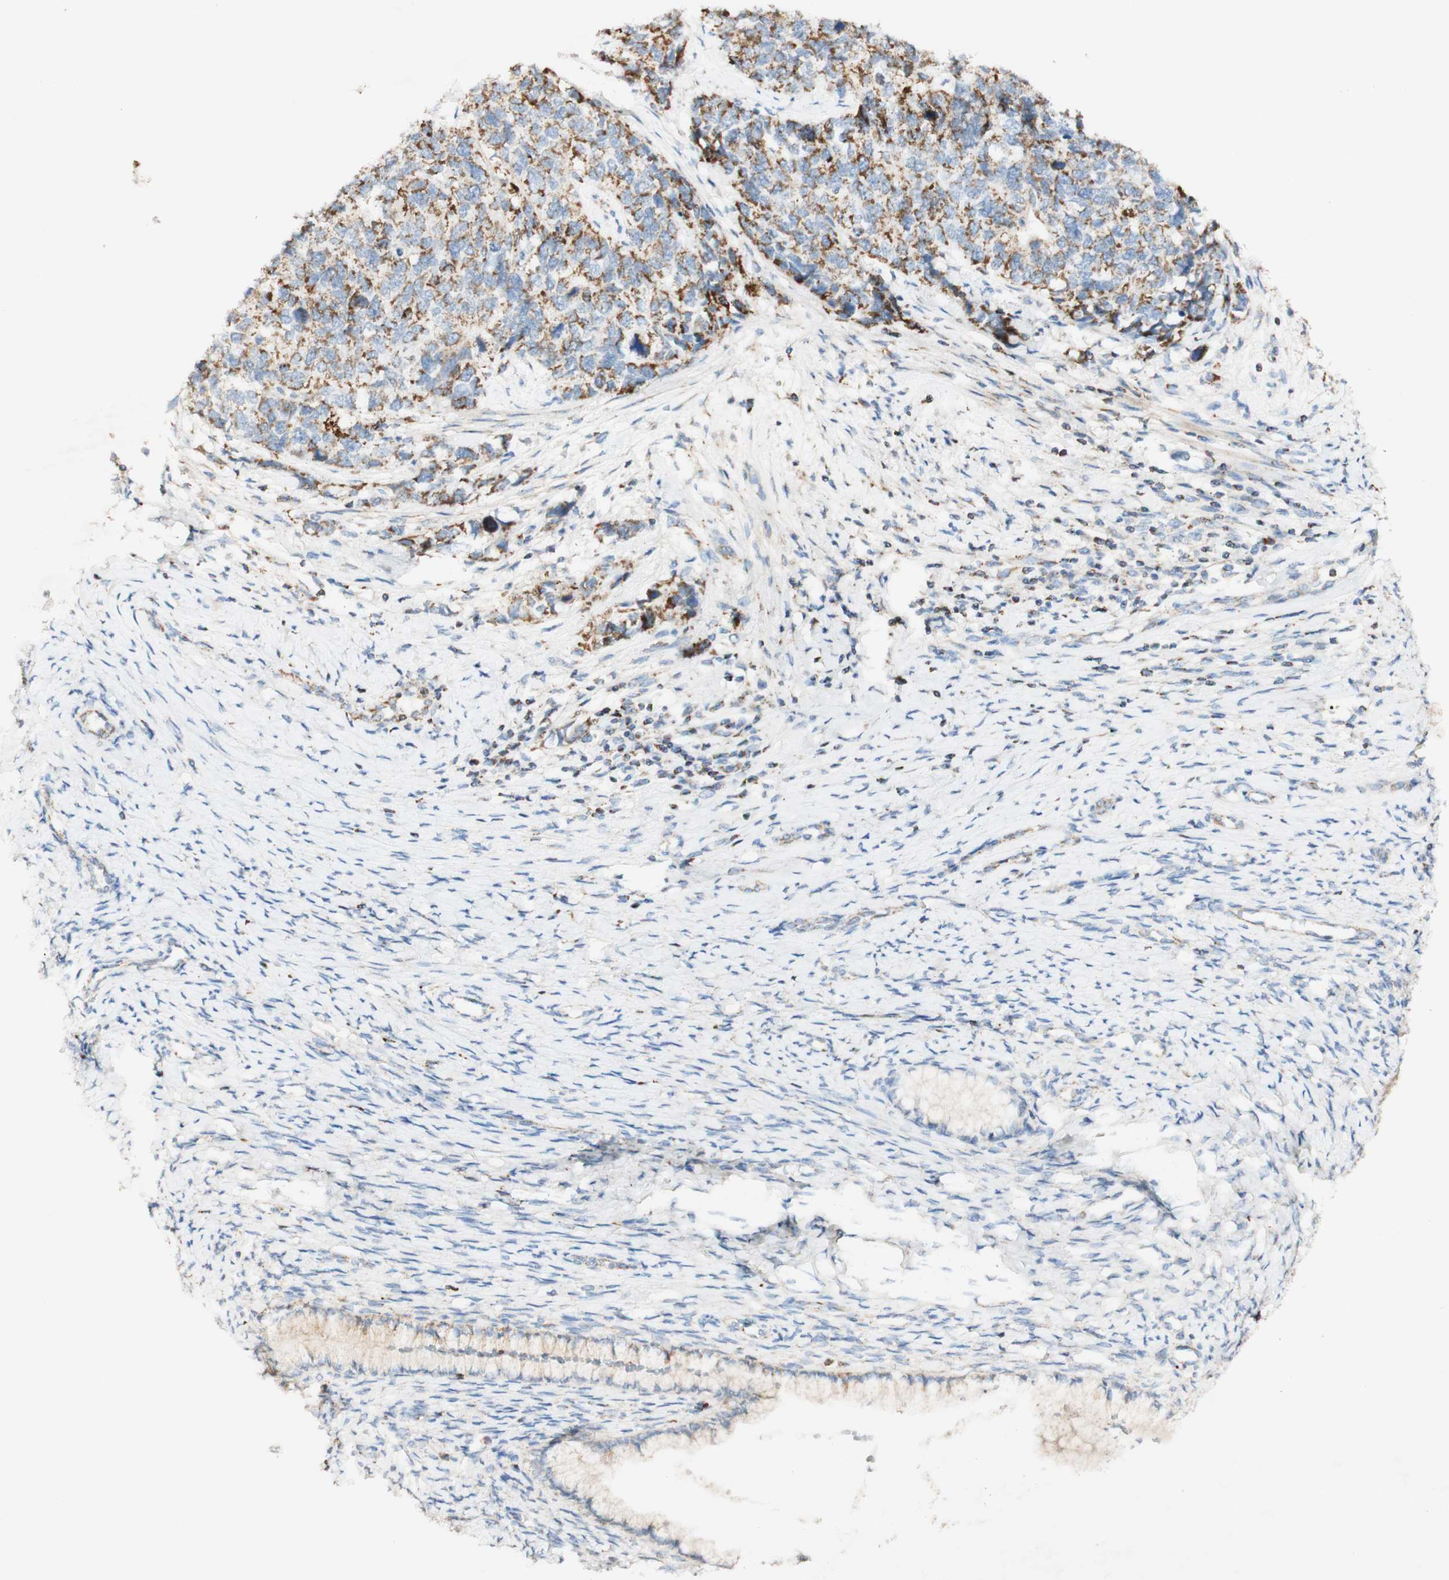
{"staining": {"intensity": "moderate", "quantity": "25%-75%", "location": "cytoplasmic/membranous"}, "tissue": "cervical cancer", "cell_type": "Tumor cells", "image_type": "cancer", "snomed": [{"axis": "morphology", "description": "Squamous cell carcinoma, NOS"}, {"axis": "topography", "description": "Cervix"}], "caption": "High-magnification brightfield microscopy of squamous cell carcinoma (cervical) stained with DAB (3,3'-diaminobenzidine) (brown) and counterstained with hematoxylin (blue). tumor cells exhibit moderate cytoplasmic/membranous staining is seen in approximately25%-75% of cells.", "gene": "OXCT1", "patient": {"sex": "female", "age": 63}}